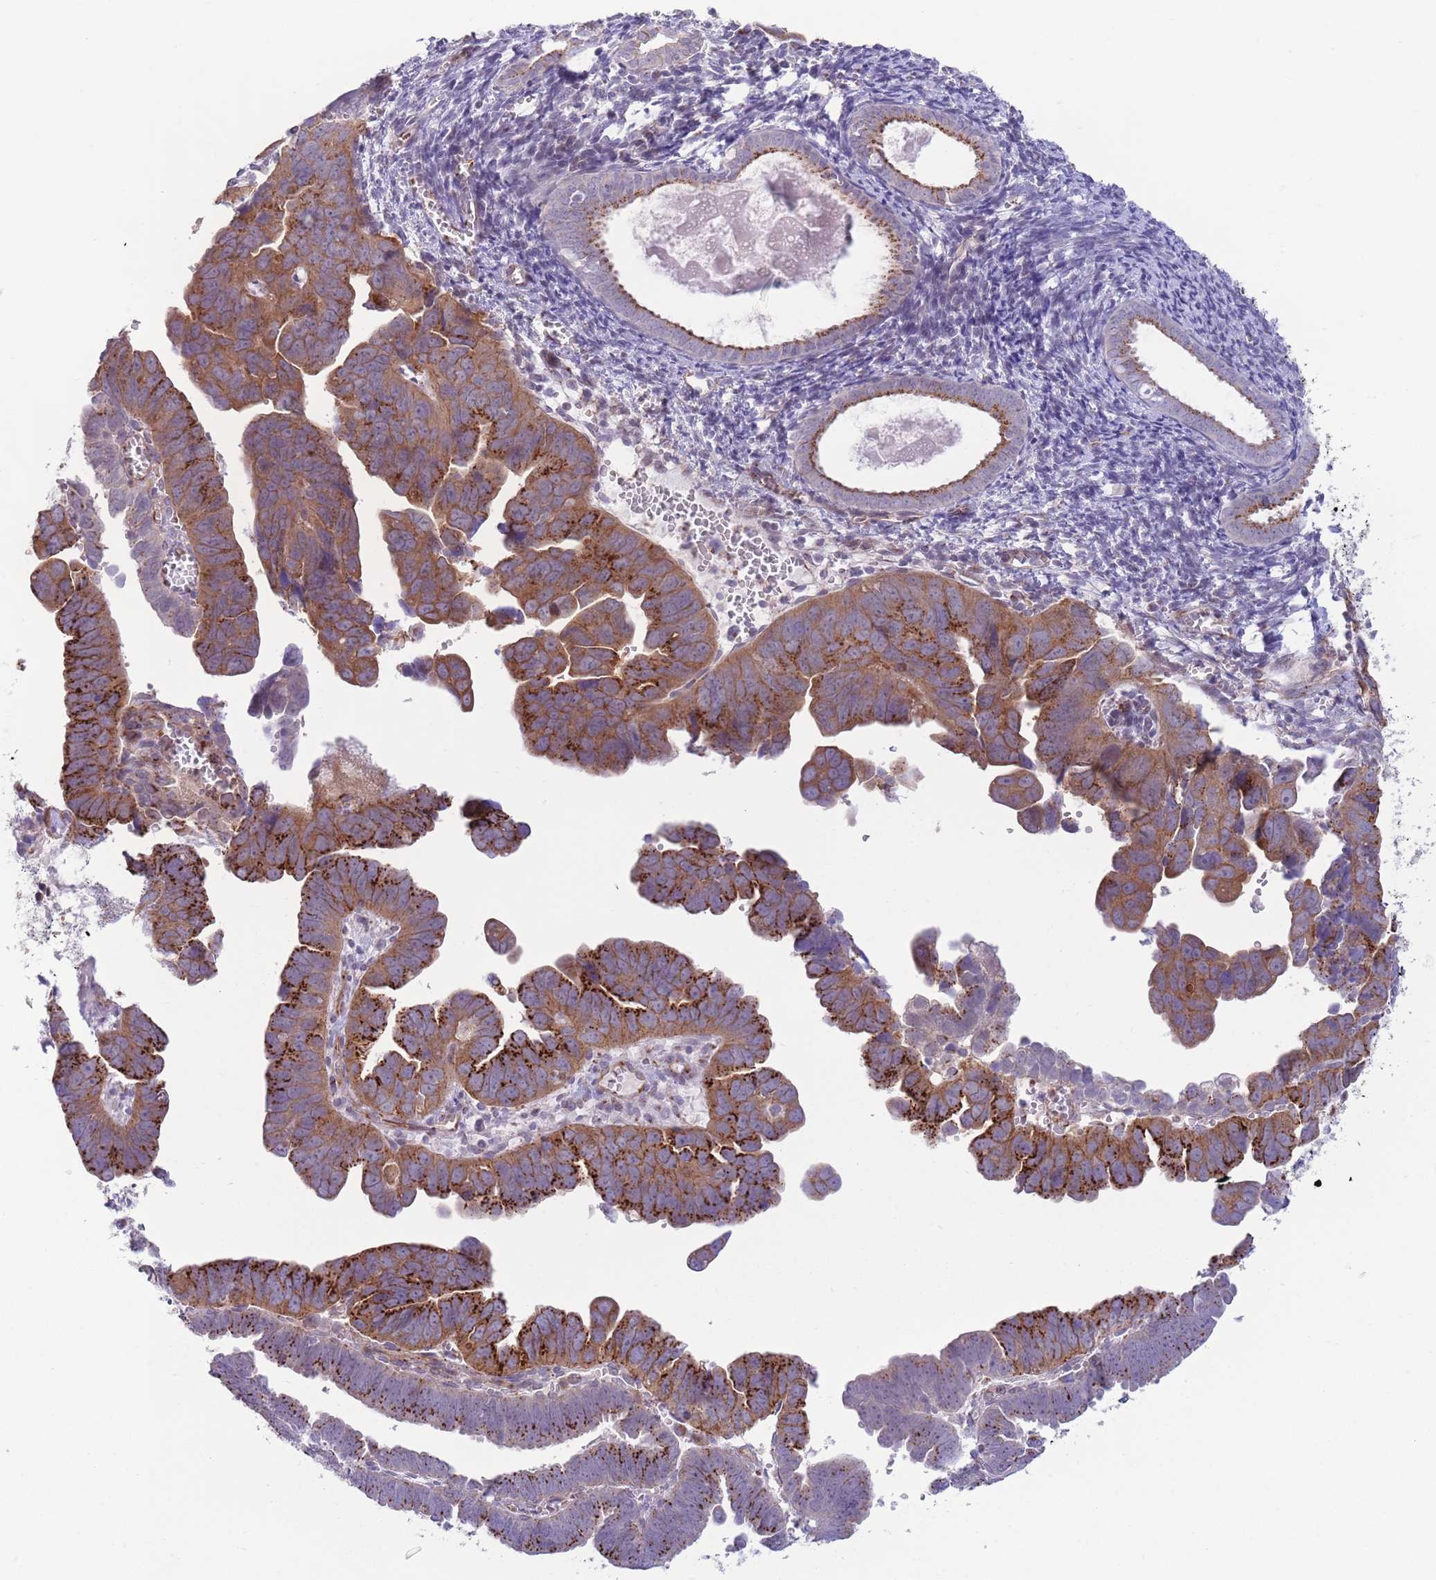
{"staining": {"intensity": "strong", "quantity": ">75%", "location": "cytoplasmic/membranous"}, "tissue": "endometrial cancer", "cell_type": "Tumor cells", "image_type": "cancer", "snomed": [{"axis": "morphology", "description": "Adenocarcinoma, NOS"}, {"axis": "topography", "description": "Endometrium"}], "caption": "The micrograph displays staining of endometrial cancer (adenocarcinoma), revealing strong cytoplasmic/membranous protein positivity (brown color) within tumor cells. The staining is performed using DAB (3,3'-diaminobenzidine) brown chromogen to label protein expression. The nuclei are counter-stained blue using hematoxylin.", "gene": "C20orf96", "patient": {"sex": "female", "age": 75}}